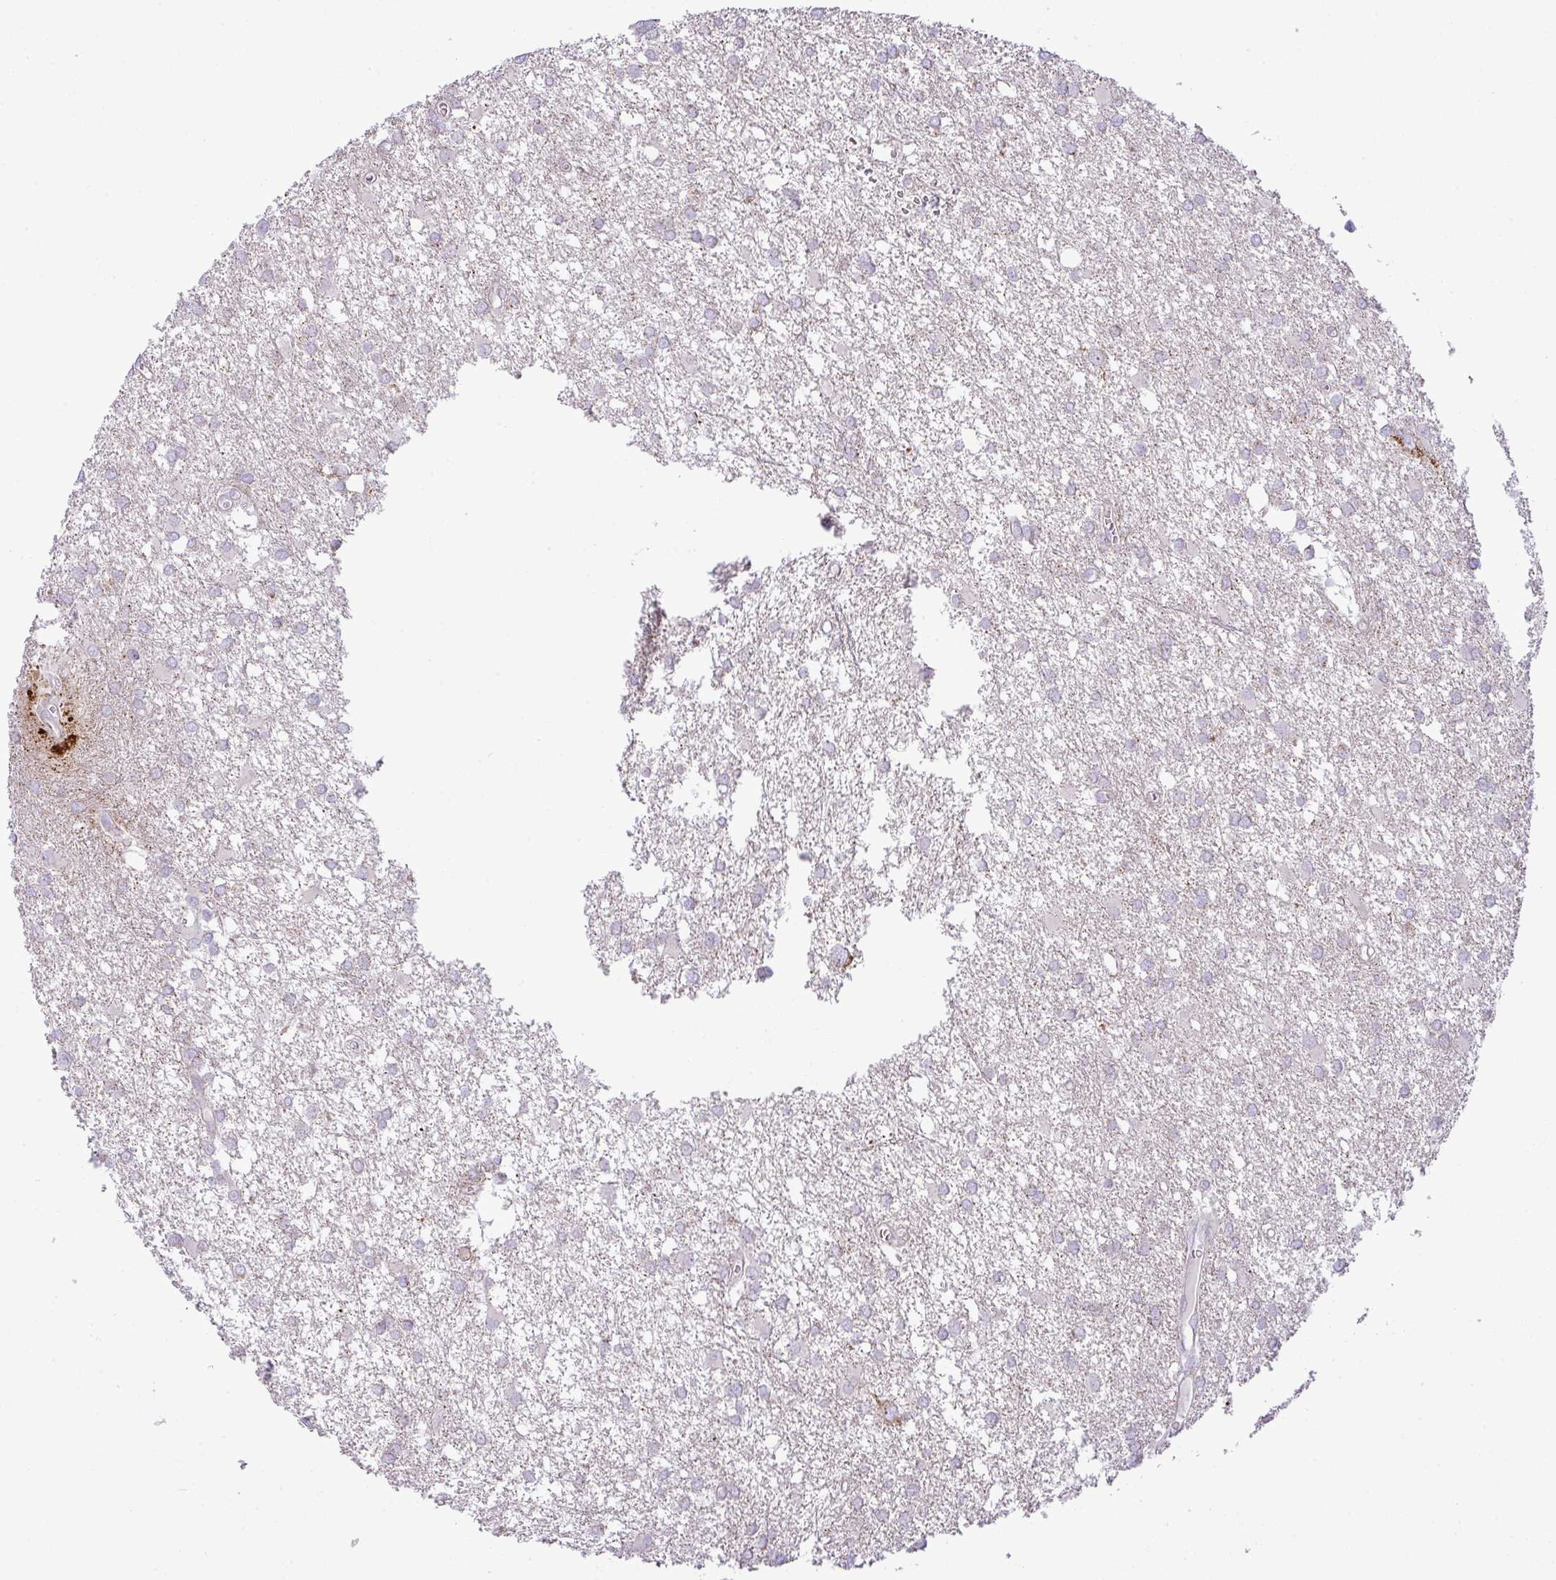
{"staining": {"intensity": "negative", "quantity": "none", "location": "none"}, "tissue": "glioma", "cell_type": "Tumor cells", "image_type": "cancer", "snomed": [{"axis": "morphology", "description": "Glioma, malignant, High grade"}, {"axis": "topography", "description": "Brain"}], "caption": "The histopathology image shows no staining of tumor cells in malignant glioma (high-grade). (DAB (3,3'-diaminobenzidine) immunohistochemistry visualized using brightfield microscopy, high magnification).", "gene": "ZNF81", "patient": {"sex": "male", "age": 48}}